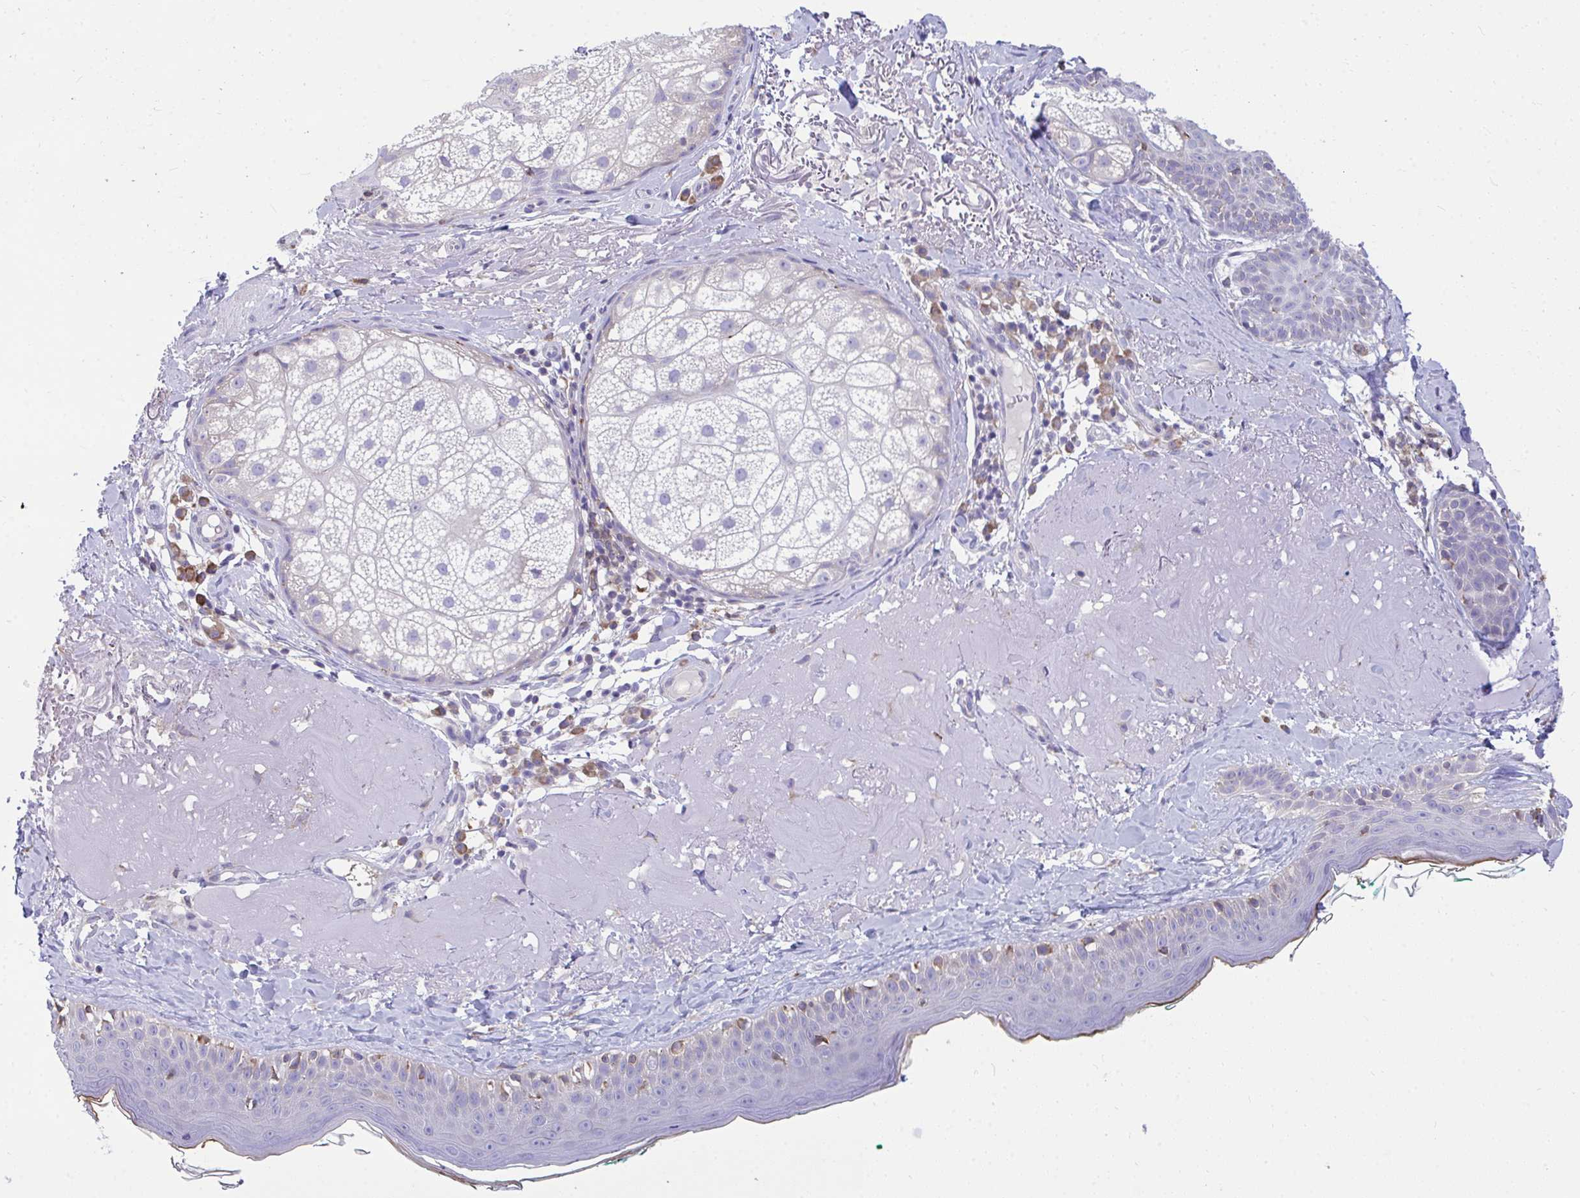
{"staining": {"intensity": "negative", "quantity": "none", "location": "none"}, "tissue": "skin", "cell_type": "Fibroblasts", "image_type": "normal", "snomed": [{"axis": "morphology", "description": "Normal tissue, NOS"}, {"axis": "topography", "description": "Skin"}], "caption": "This photomicrograph is of benign skin stained with immunohistochemistry to label a protein in brown with the nuclei are counter-stained blue. There is no positivity in fibroblasts. (Immunohistochemistry (ihc), brightfield microscopy, high magnification).", "gene": "PIGK", "patient": {"sex": "male", "age": 73}}